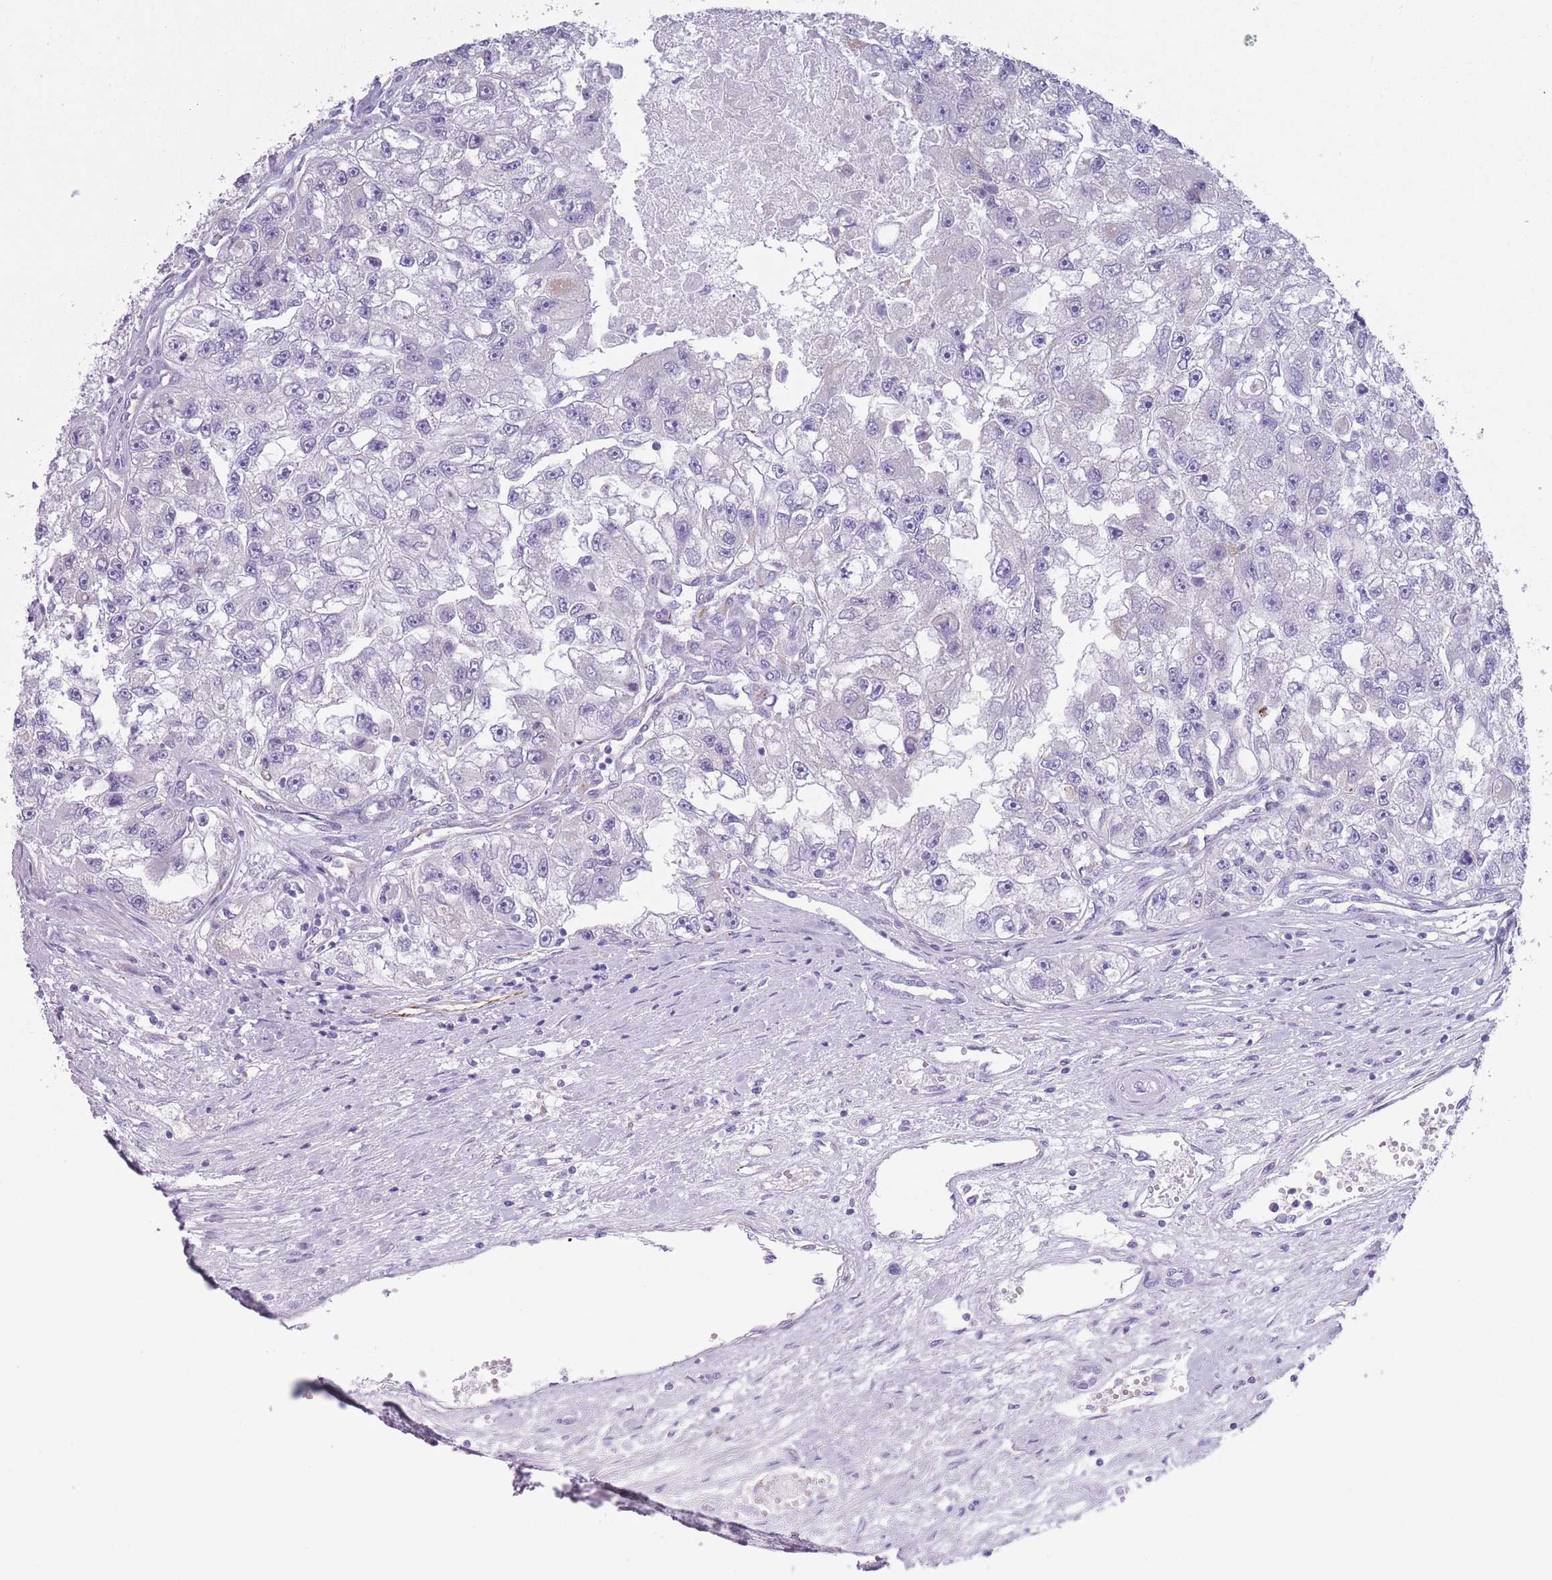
{"staining": {"intensity": "negative", "quantity": "none", "location": "none"}, "tissue": "renal cancer", "cell_type": "Tumor cells", "image_type": "cancer", "snomed": [{"axis": "morphology", "description": "Adenocarcinoma, NOS"}, {"axis": "topography", "description": "Kidney"}], "caption": "The image reveals no significant positivity in tumor cells of adenocarcinoma (renal).", "gene": "PTCD1", "patient": {"sex": "male", "age": 63}}